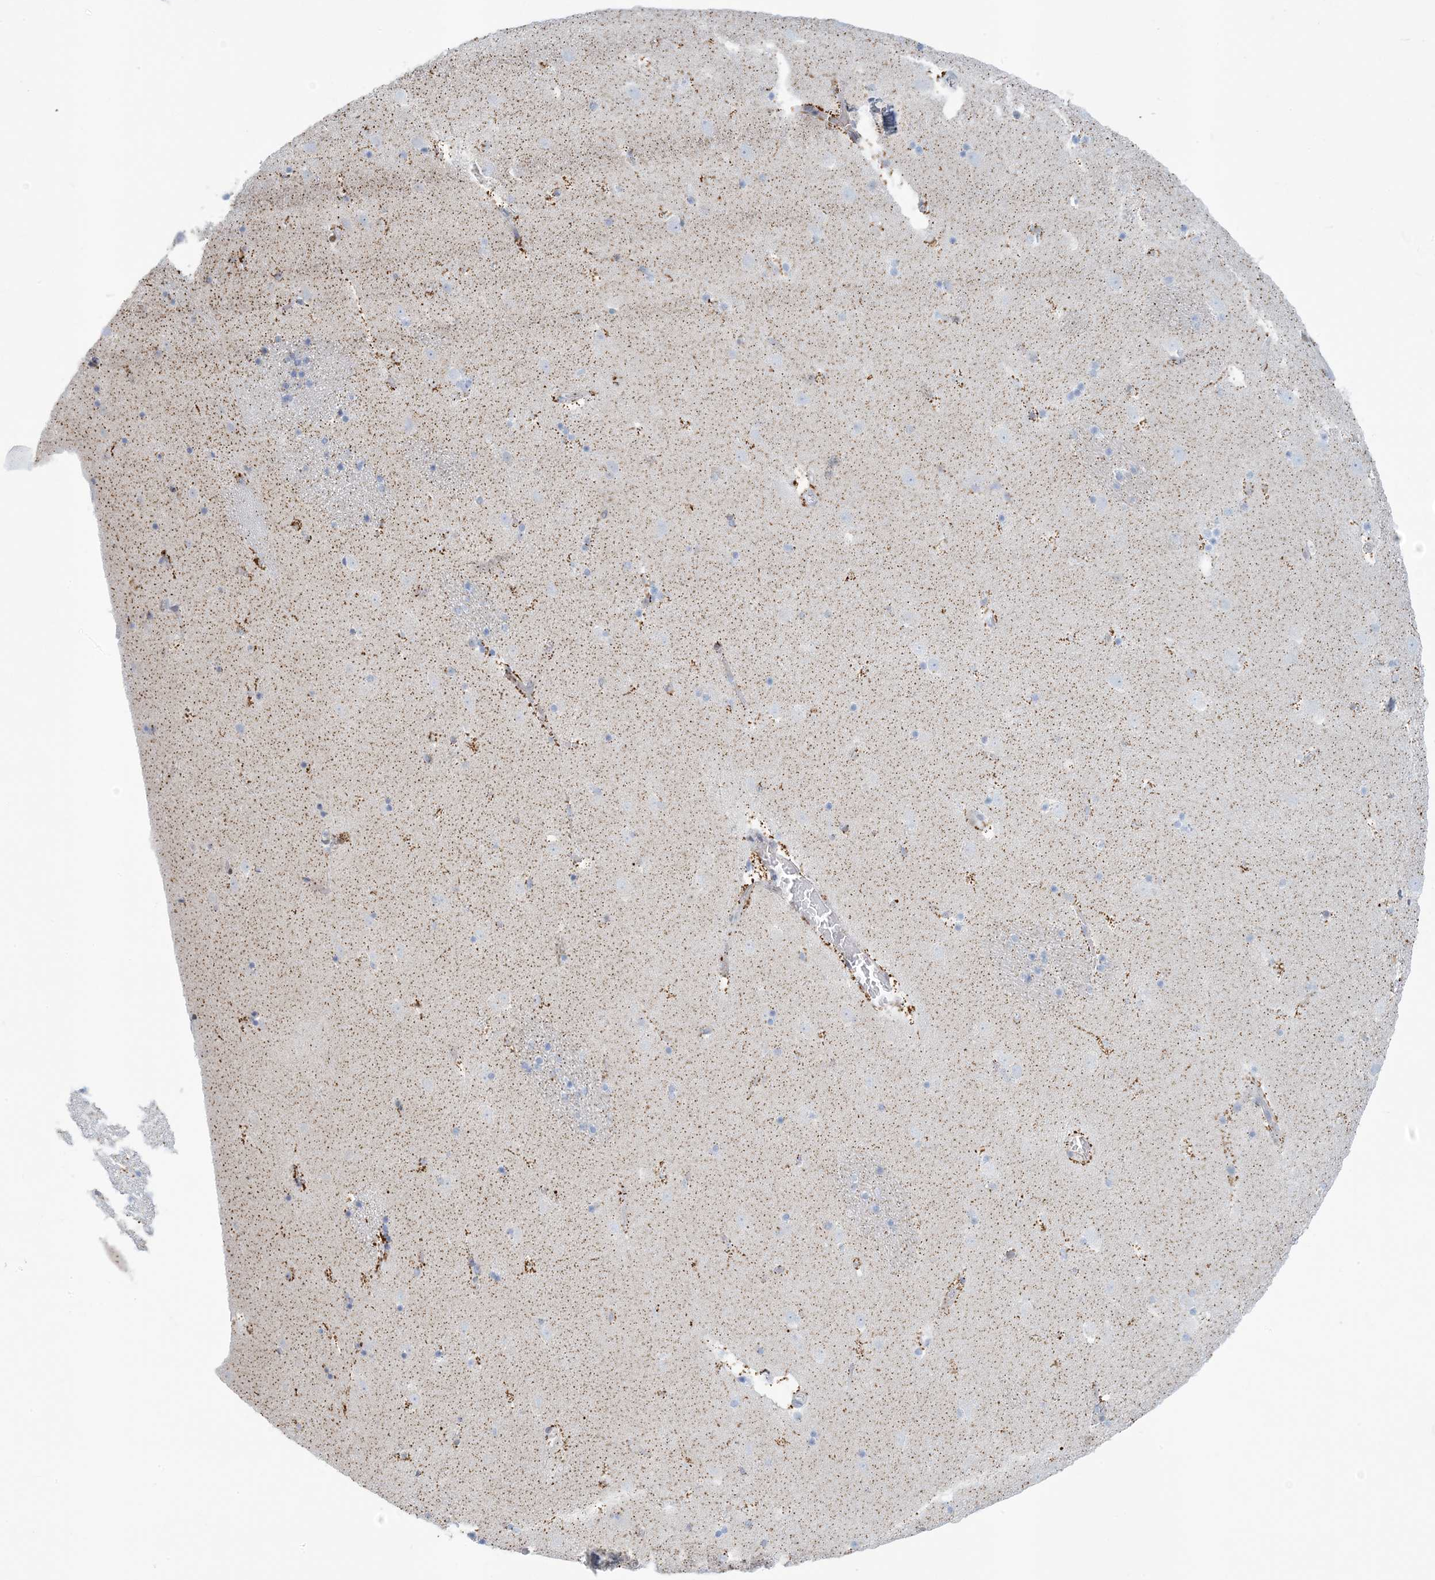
{"staining": {"intensity": "negative", "quantity": "none", "location": "none"}, "tissue": "caudate", "cell_type": "Glial cells", "image_type": "normal", "snomed": [{"axis": "morphology", "description": "Normal tissue, NOS"}, {"axis": "topography", "description": "Lateral ventricle wall"}], "caption": "IHC of normal caudate reveals no expression in glial cells. The staining is performed using DAB brown chromogen with nuclei counter-stained in using hematoxylin.", "gene": "ZDHHC4", "patient": {"sex": "male", "age": 45}}